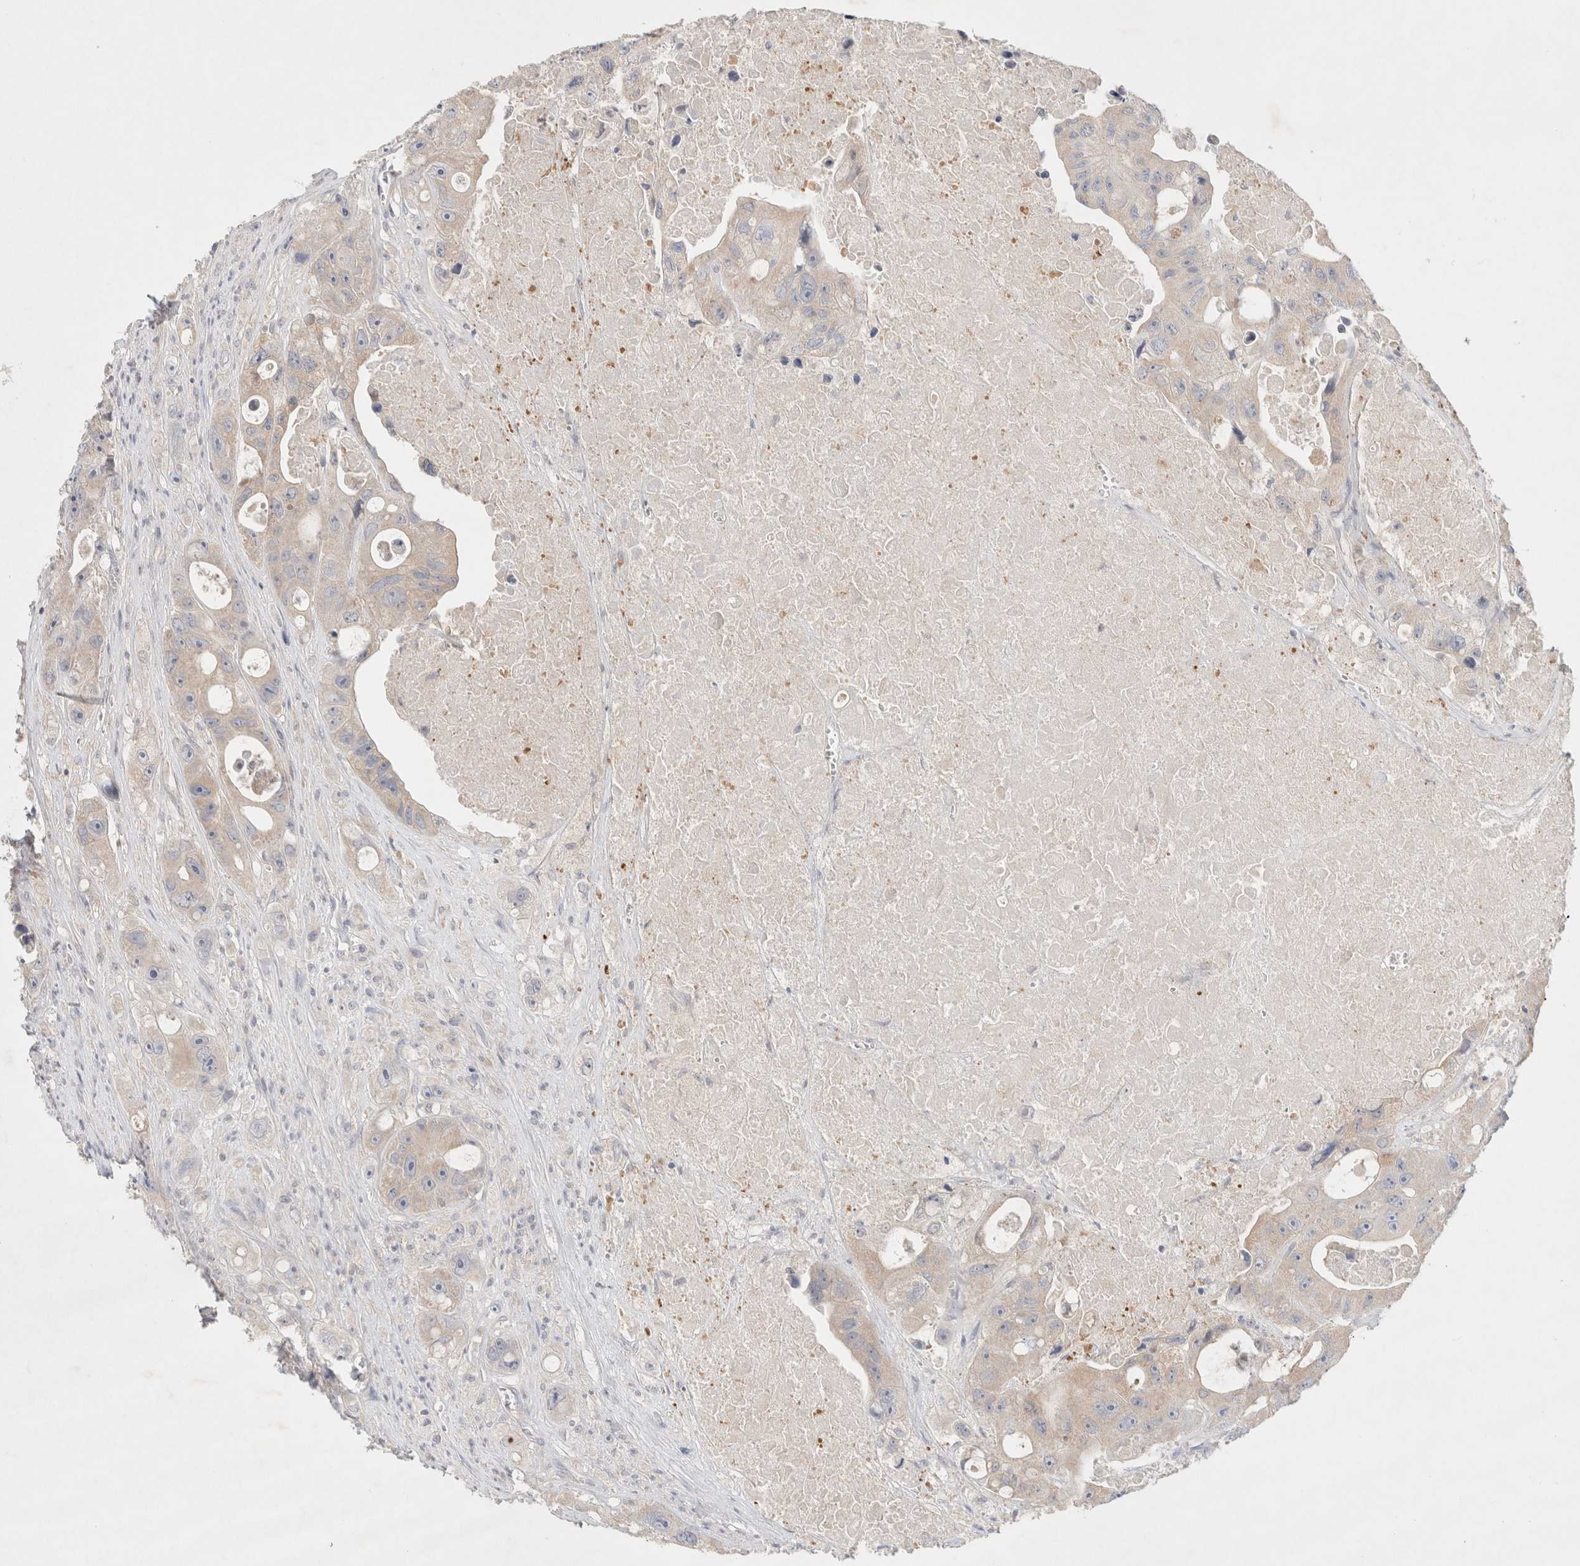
{"staining": {"intensity": "negative", "quantity": "none", "location": "none"}, "tissue": "colorectal cancer", "cell_type": "Tumor cells", "image_type": "cancer", "snomed": [{"axis": "morphology", "description": "Adenocarcinoma, NOS"}, {"axis": "topography", "description": "Colon"}], "caption": "This is an immunohistochemistry (IHC) histopathology image of colorectal adenocarcinoma. There is no positivity in tumor cells.", "gene": "MPP2", "patient": {"sex": "female", "age": 46}}